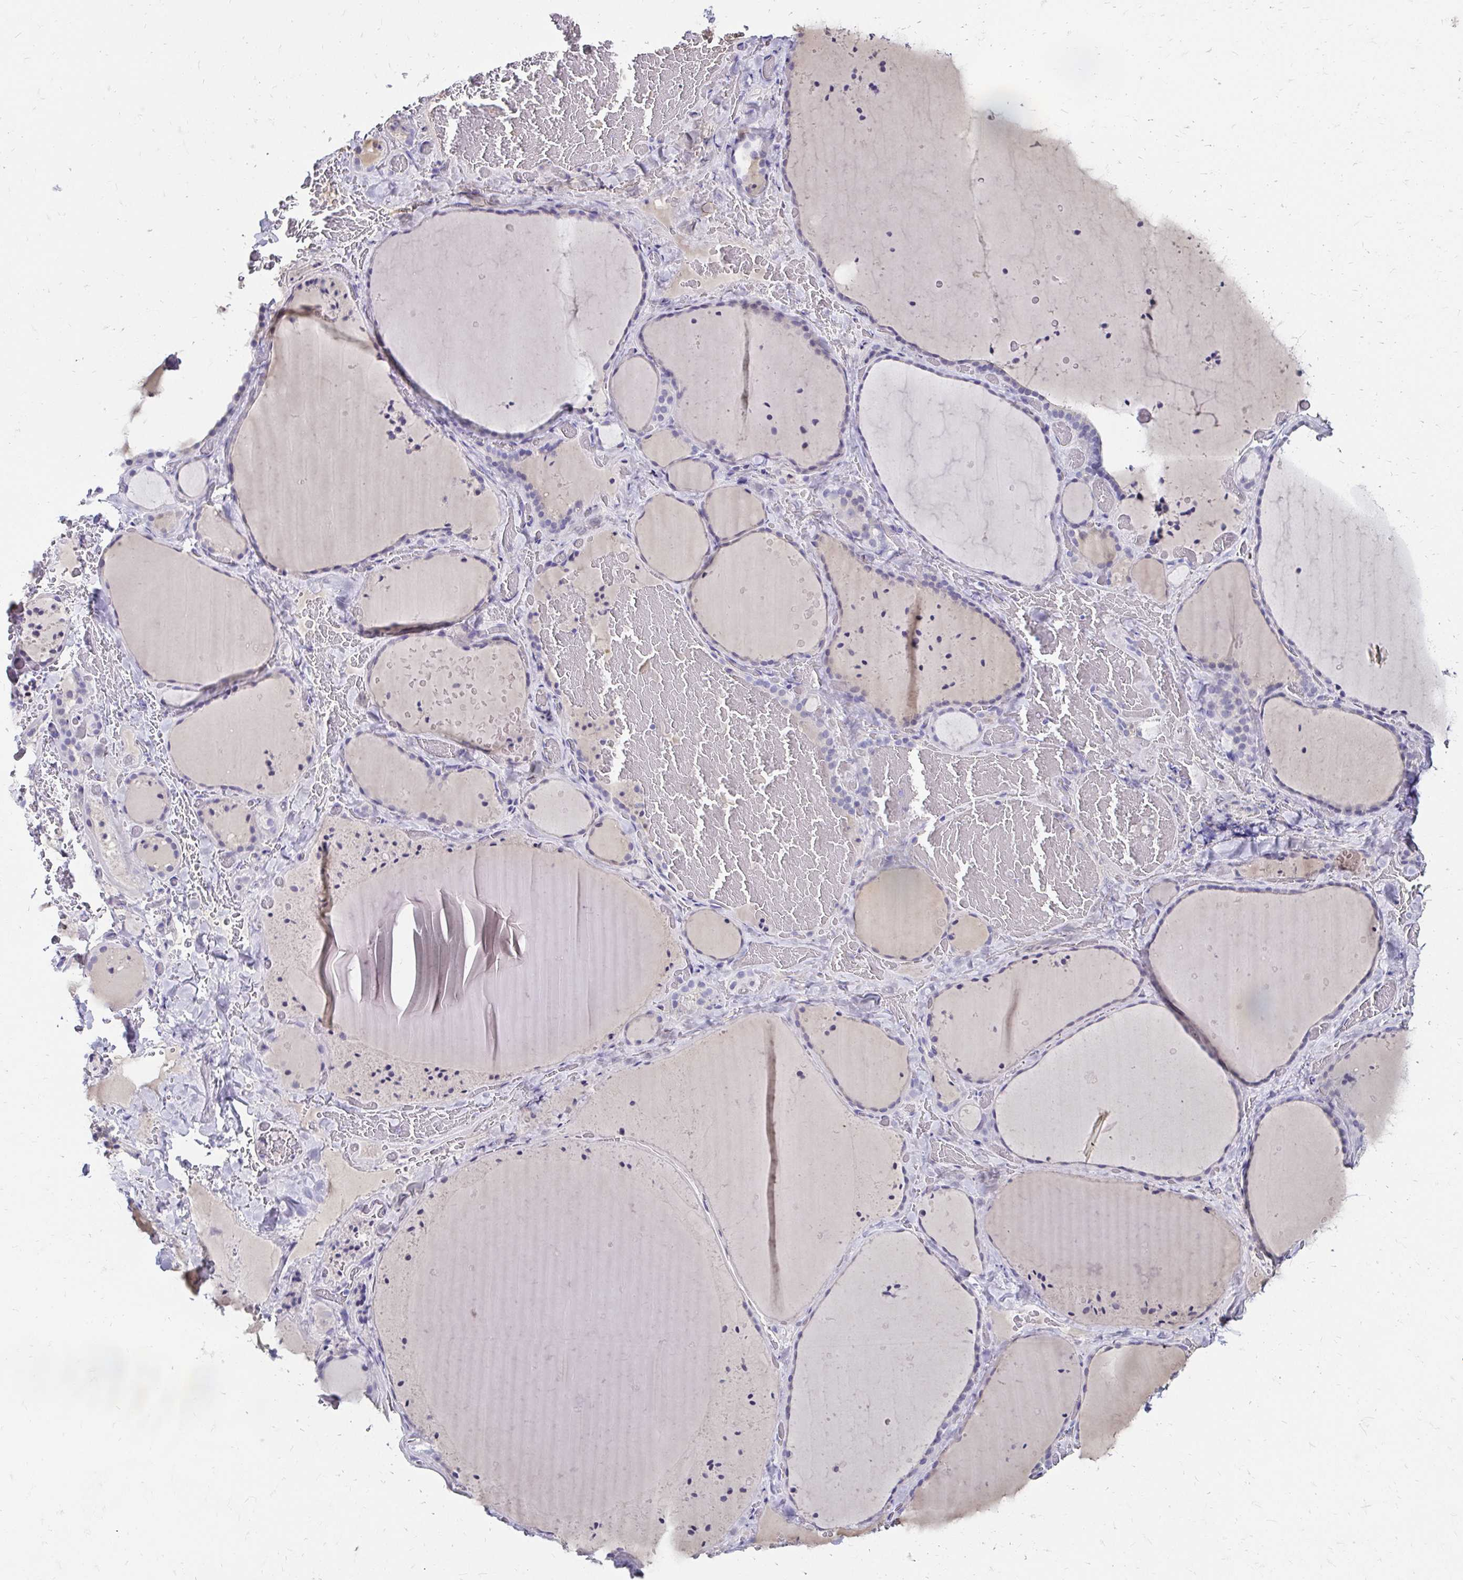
{"staining": {"intensity": "negative", "quantity": "none", "location": "none"}, "tissue": "thyroid gland", "cell_type": "Glandular cells", "image_type": "normal", "snomed": [{"axis": "morphology", "description": "Normal tissue, NOS"}, {"axis": "topography", "description": "Thyroid gland"}], "caption": "Immunohistochemistry (IHC) of normal thyroid gland reveals no staining in glandular cells.", "gene": "SCG3", "patient": {"sex": "female", "age": 36}}